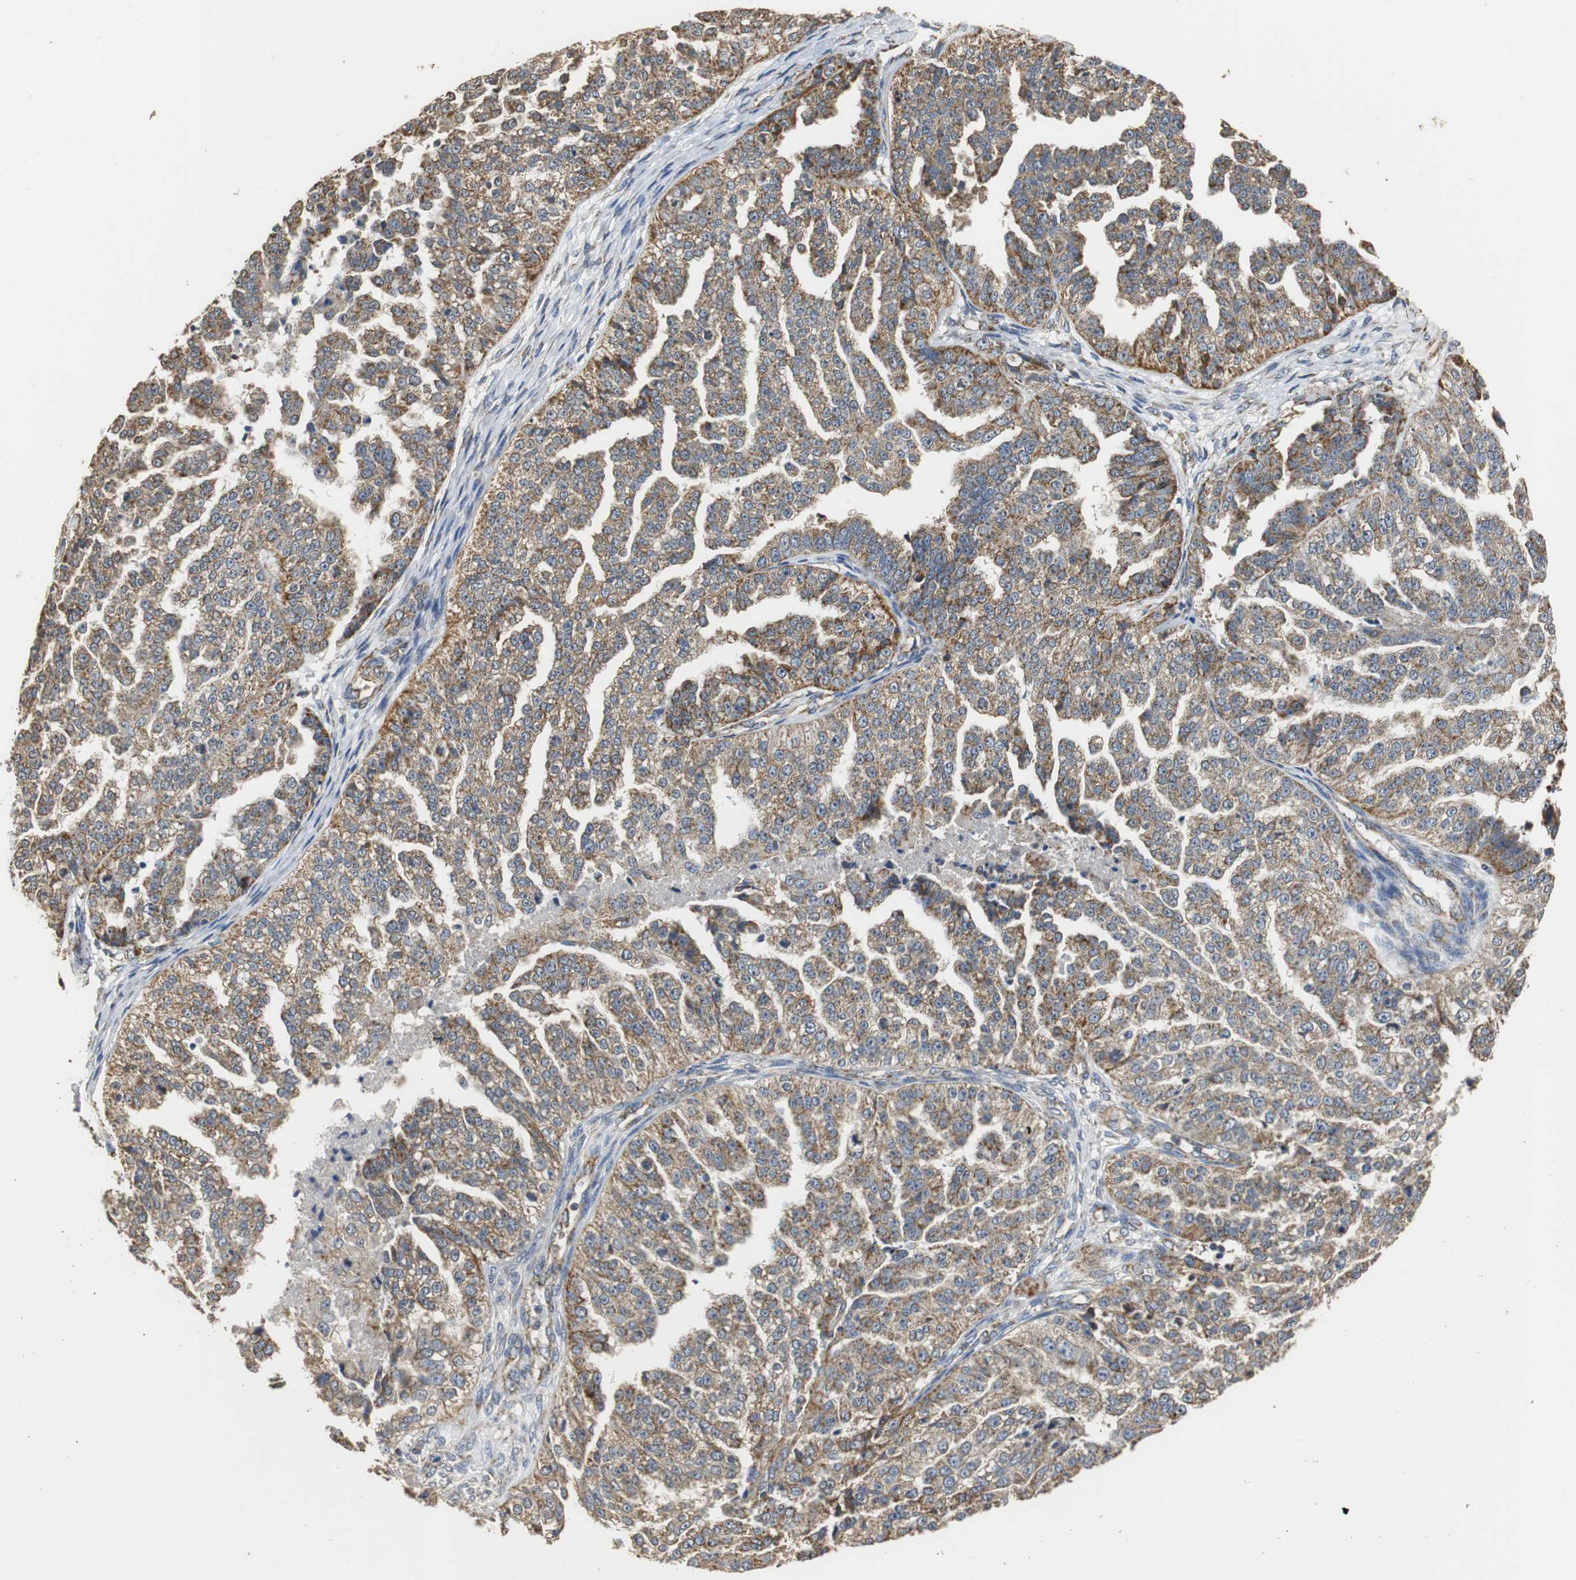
{"staining": {"intensity": "weak", "quantity": "25%-75%", "location": "cytoplasmic/membranous"}, "tissue": "ovarian cancer", "cell_type": "Tumor cells", "image_type": "cancer", "snomed": [{"axis": "morphology", "description": "Cystadenocarcinoma, serous, NOS"}, {"axis": "topography", "description": "Ovary"}], "caption": "A brown stain shows weak cytoplasmic/membranous positivity of a protein in ovarian serous cystadenocarcinoma tumor cells.", "gene": "NNT", "patient": {"sex": "female", "age": 58}}